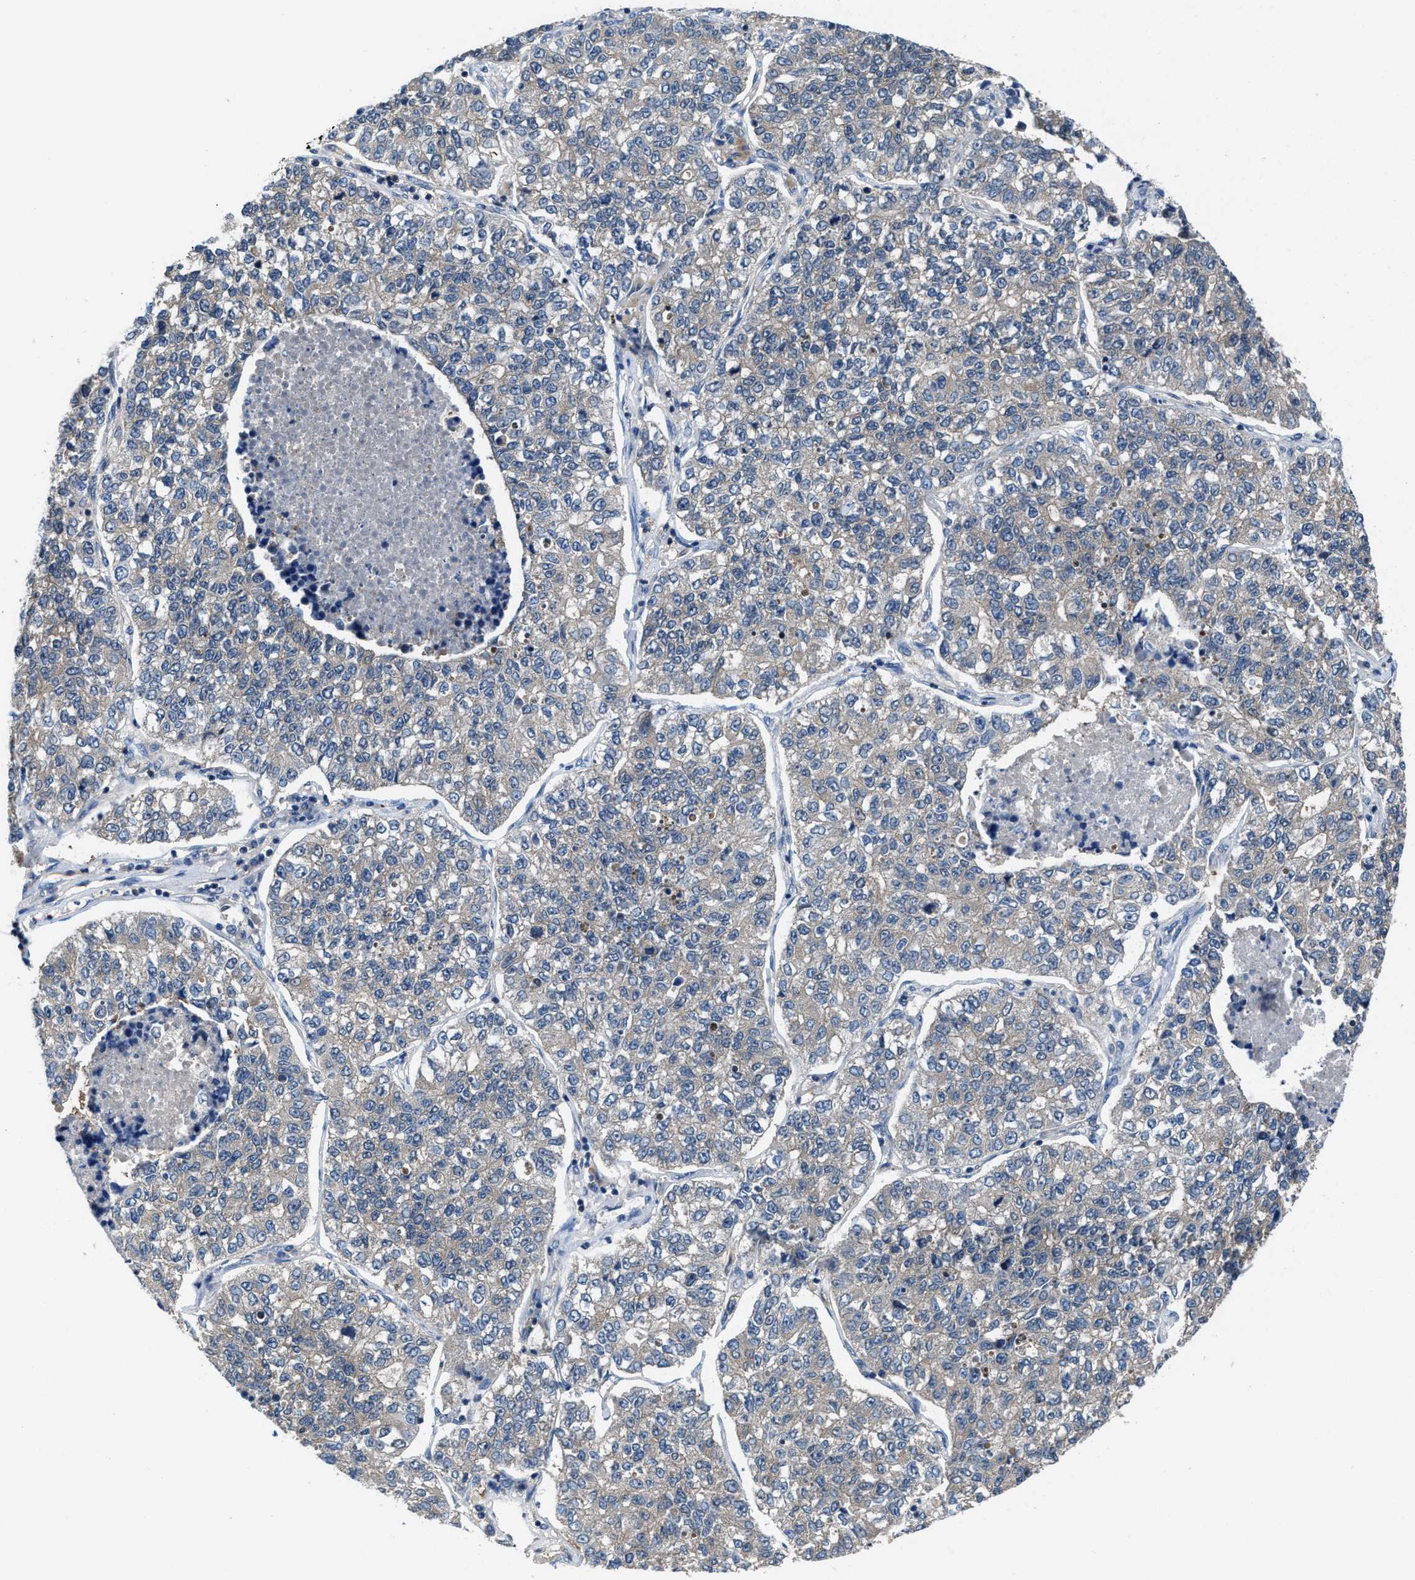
{"staining": {"intensity": "negative", "quantity": "none", "location": "none"}, "tissue": "lung cancer", "cell_type": "Tumor cells", "image_type": "cancer", "snomed": [{"axis": "morphology", "description": "Adenocarcinoma, NOS"}, {"axis": "topography", "description": "Lung"}], "caption": "Immunohistochemistry of human lung cancer demonstrates no expression in tumor cells. Nuclei are stained in blue.", "gene": "NUDT5", "patient": {"sex": "male", "age": 49}}